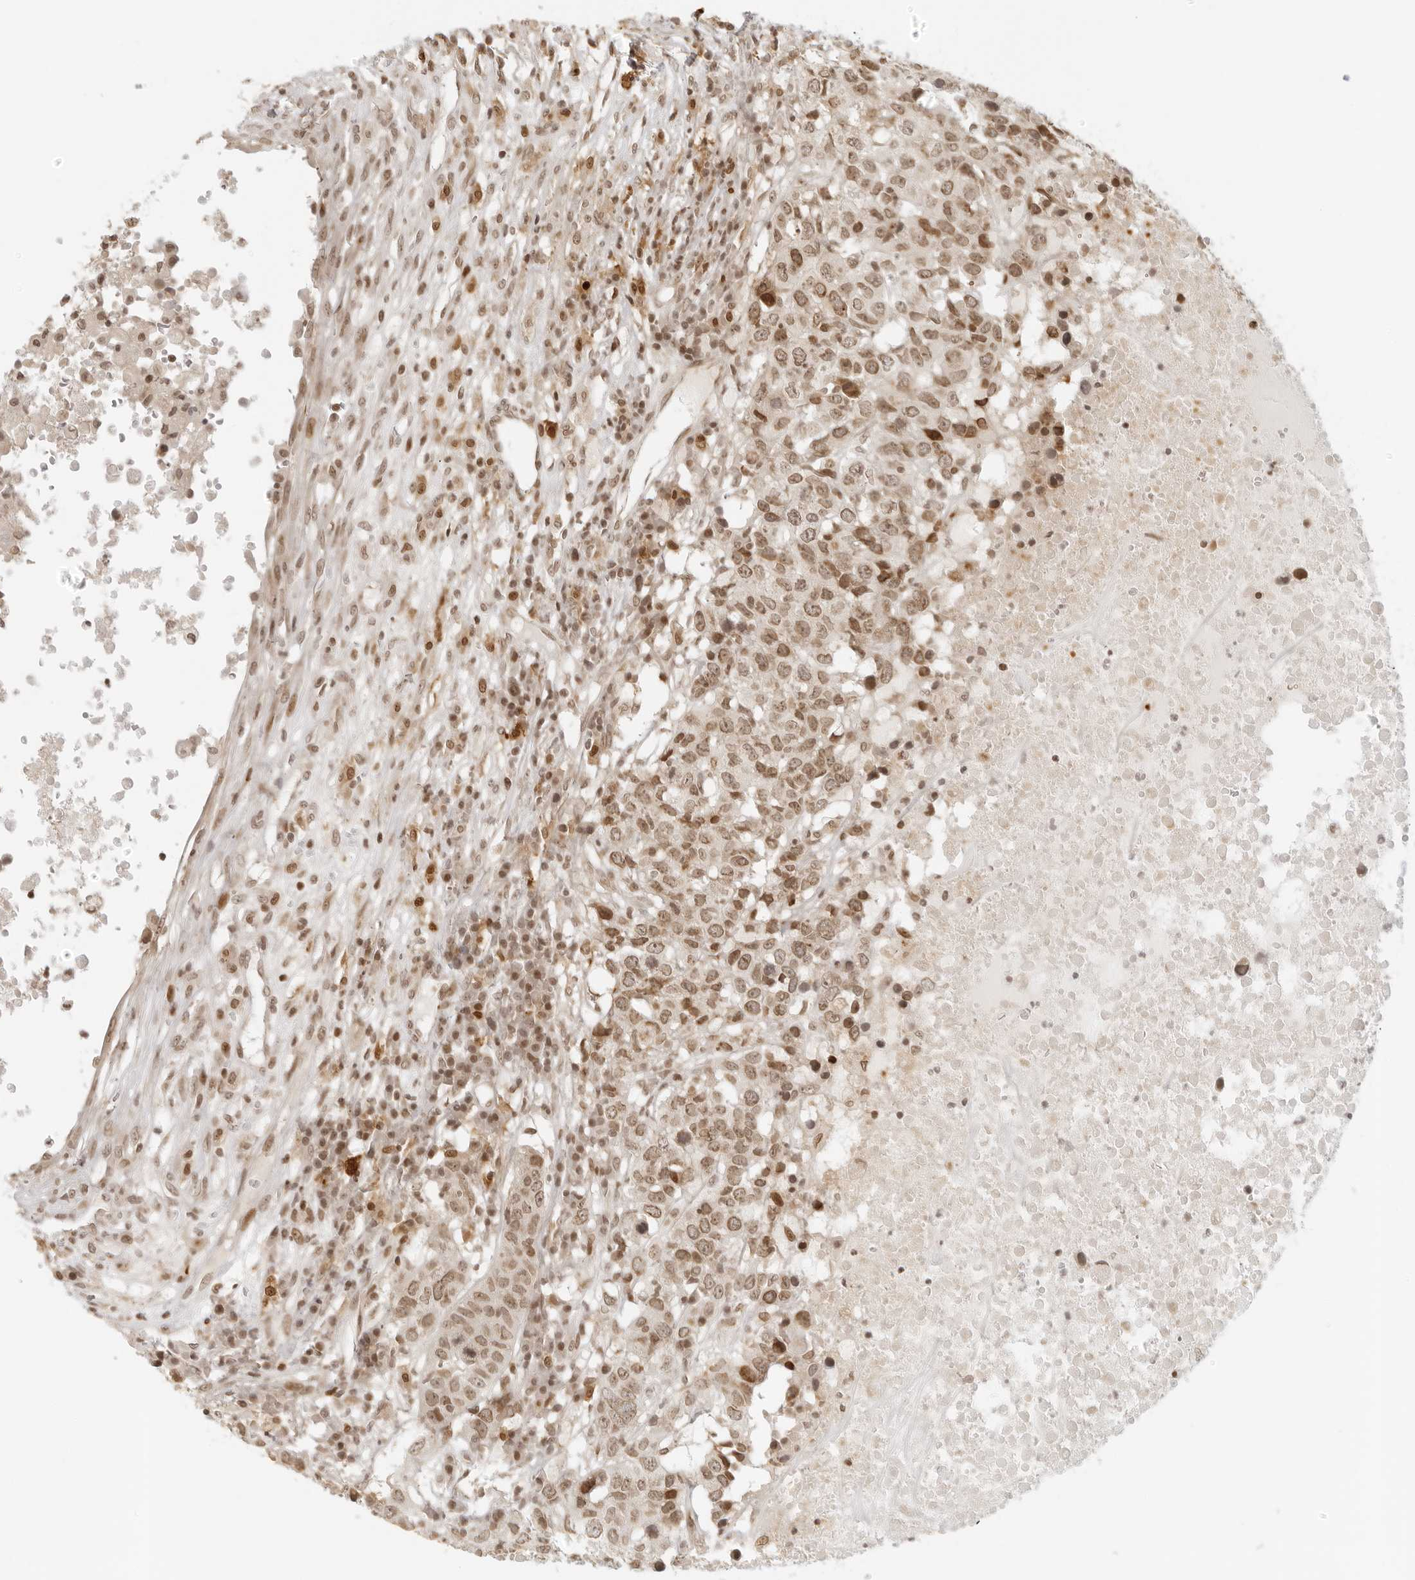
{"staining": {"intensity": "moderate", "quantity": ">75%", "location": "nuclear"}, "tissue": "head and neck cancer", "cell_type": "Tumor cells", "image_type": "cancer", "snomed": [{"axis": "morphology", "description": "Squamous cell carcinoma, NOS"}, {"axis": "topography", "description": "Head-Neck"}], "caption": "Immunohistochemistry image of head and neck cancer stained for a protein (brown), which demonstrates medium levels of moderate nuclear expression in about >75% of tumor cells.", "gene": "ZNF407", "patient": {"sex": "male", "age": 66}}